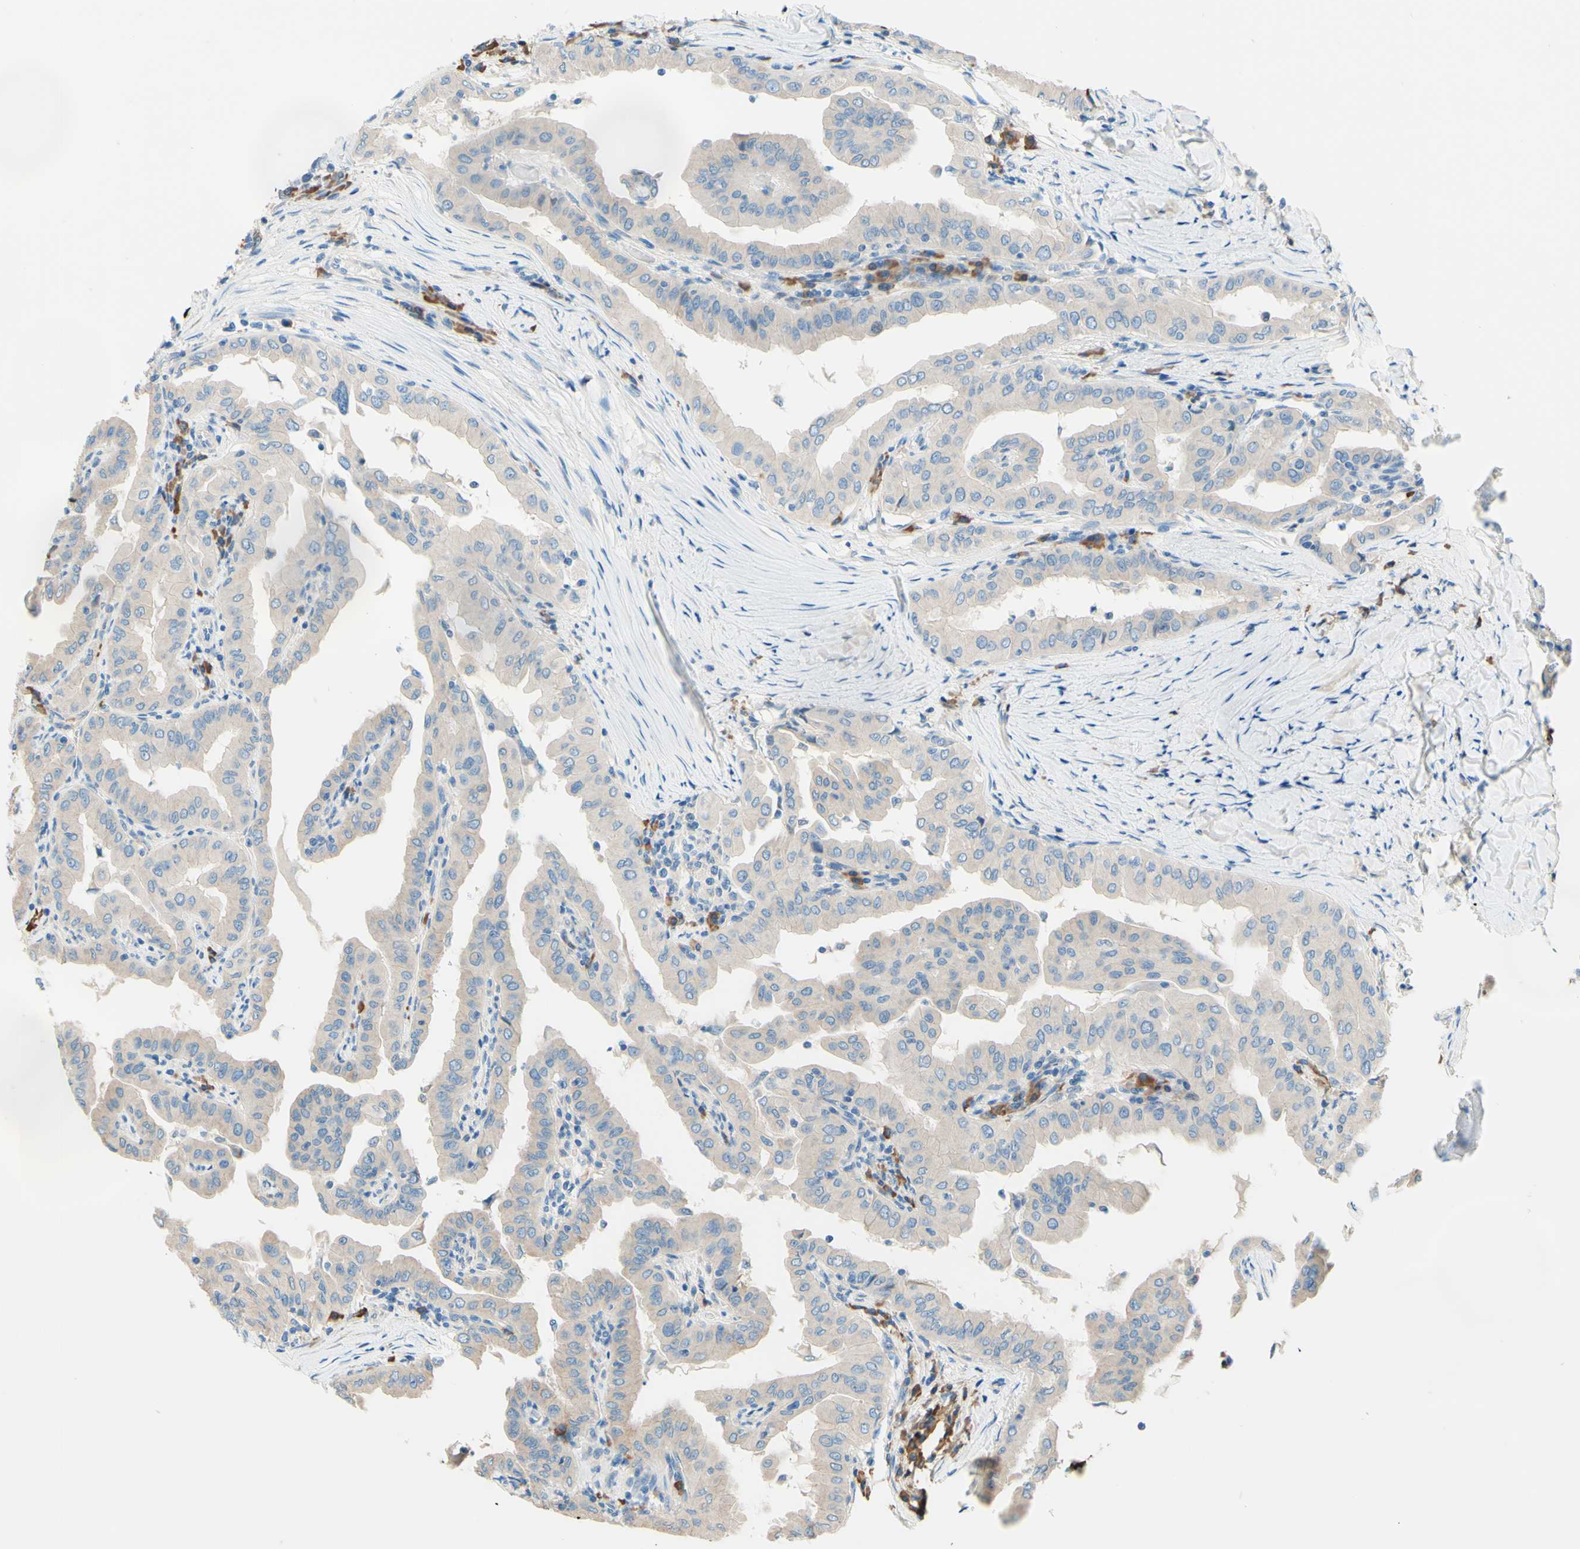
{"staining": {"intensity": "weak", "quantity": ">75%", "location": "cytoplasmic/membranous"}, "tissue": "thyroid cancer", "cell_type": "Tumor cells", "image_type": "cancer", "snomed": [{"axis": "morphology", "description": "Papillary adenocarcinoma, NOS"}, {"axis": "topography", "description": "Thyroid gland"}], "caption": "Immunohistochemistry (DAB) staining of human thyroid cancer (papillary adenocarcinoma) exhibits weak cytoplasmic/membranous protein expression in about >75% of tumor cells.", "gene": "PASD1", "patient": {"sex": "male", "age": 33}}